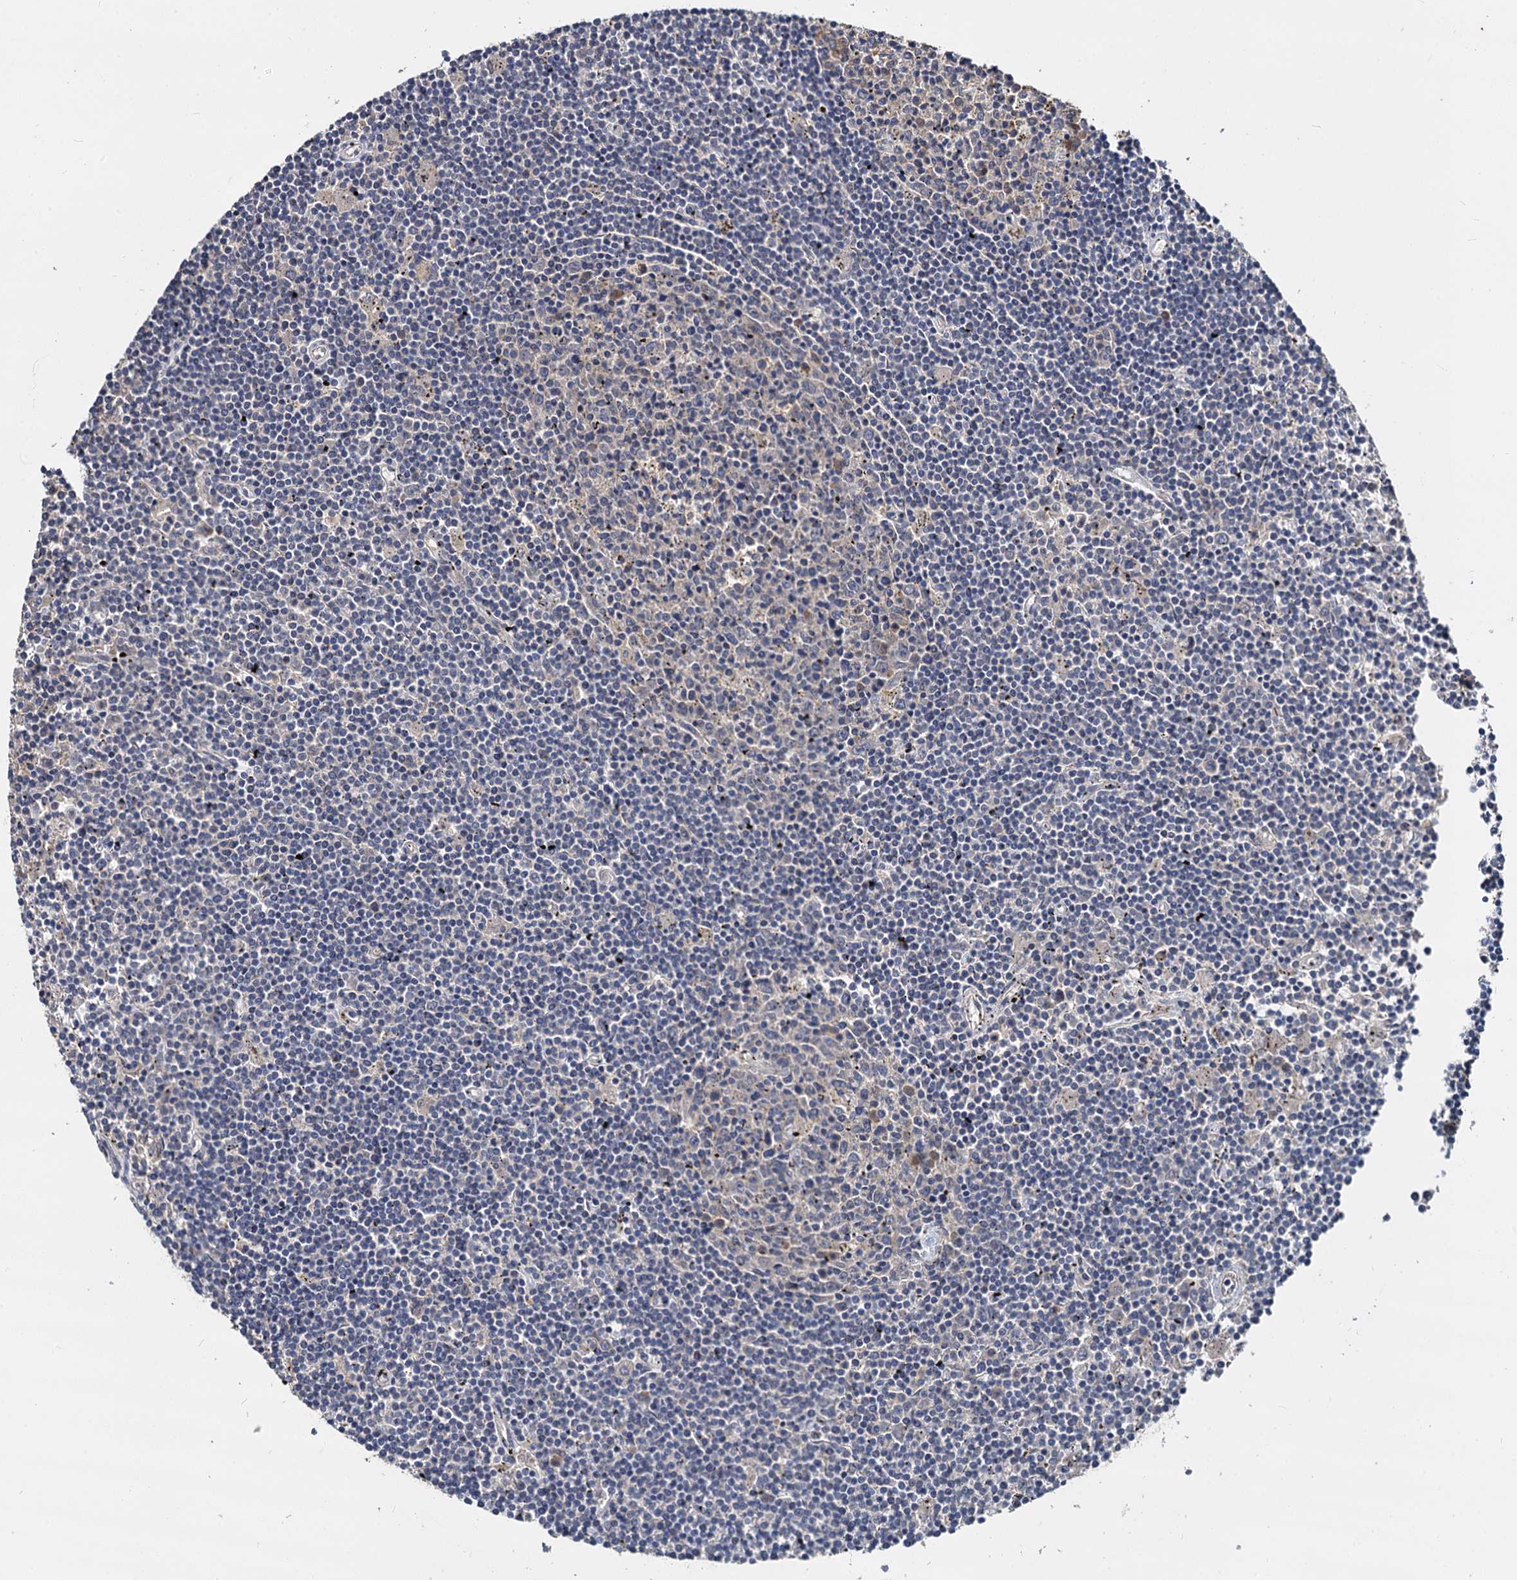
{"staining": {"intensity": "negative", "quantity": "none", "location": "none"}, "tissue": "lymphoma", "cell_type": "Tumor cells", "image_type": "cancer", "snomed": [{"axis": "morphology", "description": "Malignant lymphoma, non-Hodgkin's type, Low grade"}, {"axis": "topography", "description": "Spleen"}], "caption": "Immunohistochemistry image of neoplastic tissue: lymphoma stained with DAB exhibits no significant protein expression in tumor cells.", "gene": "CCDC184", "patient": {"sex": "male", "age": 76}}